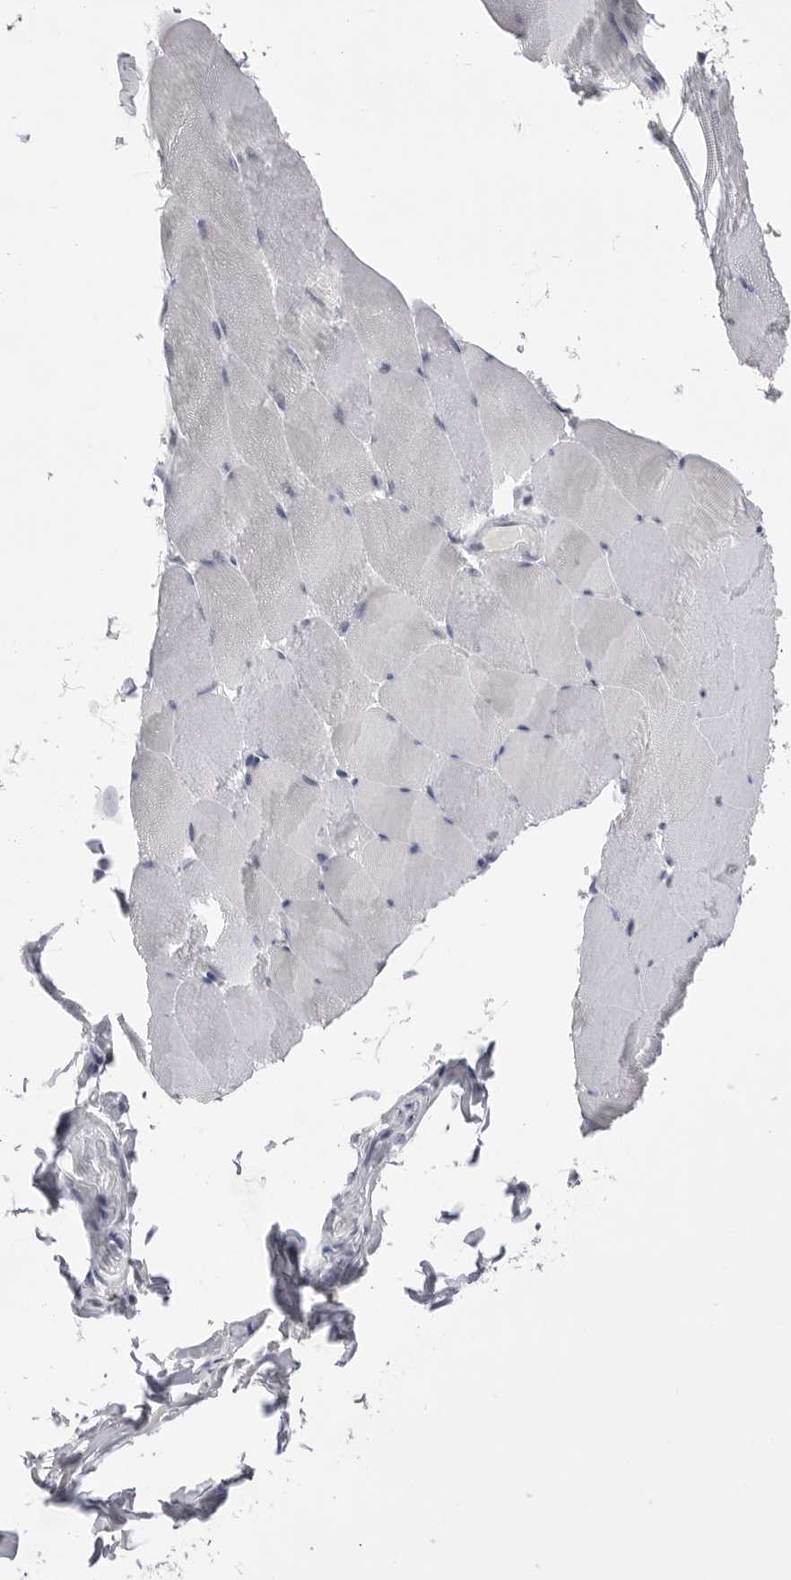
{"staining": {"intensity": "negative", "quantity": "none", "location": "none"}, "tissue": "skeletal muscle", "cell_type": "Myocytes", "image_type": "normal", "snomed": [{"axis": "morphology", "description": "Normal tissue, NOS"}, {"axis": "topography", "description": "Skeletal muscle"}], "caption": "This is a histopathology image of immunohistochemistry staining of unremarkable skeletal muscle, which shows no expression in myocytes.", "gene": "ZBTB7B", "patient": {"sex": "male", "age": 62}}